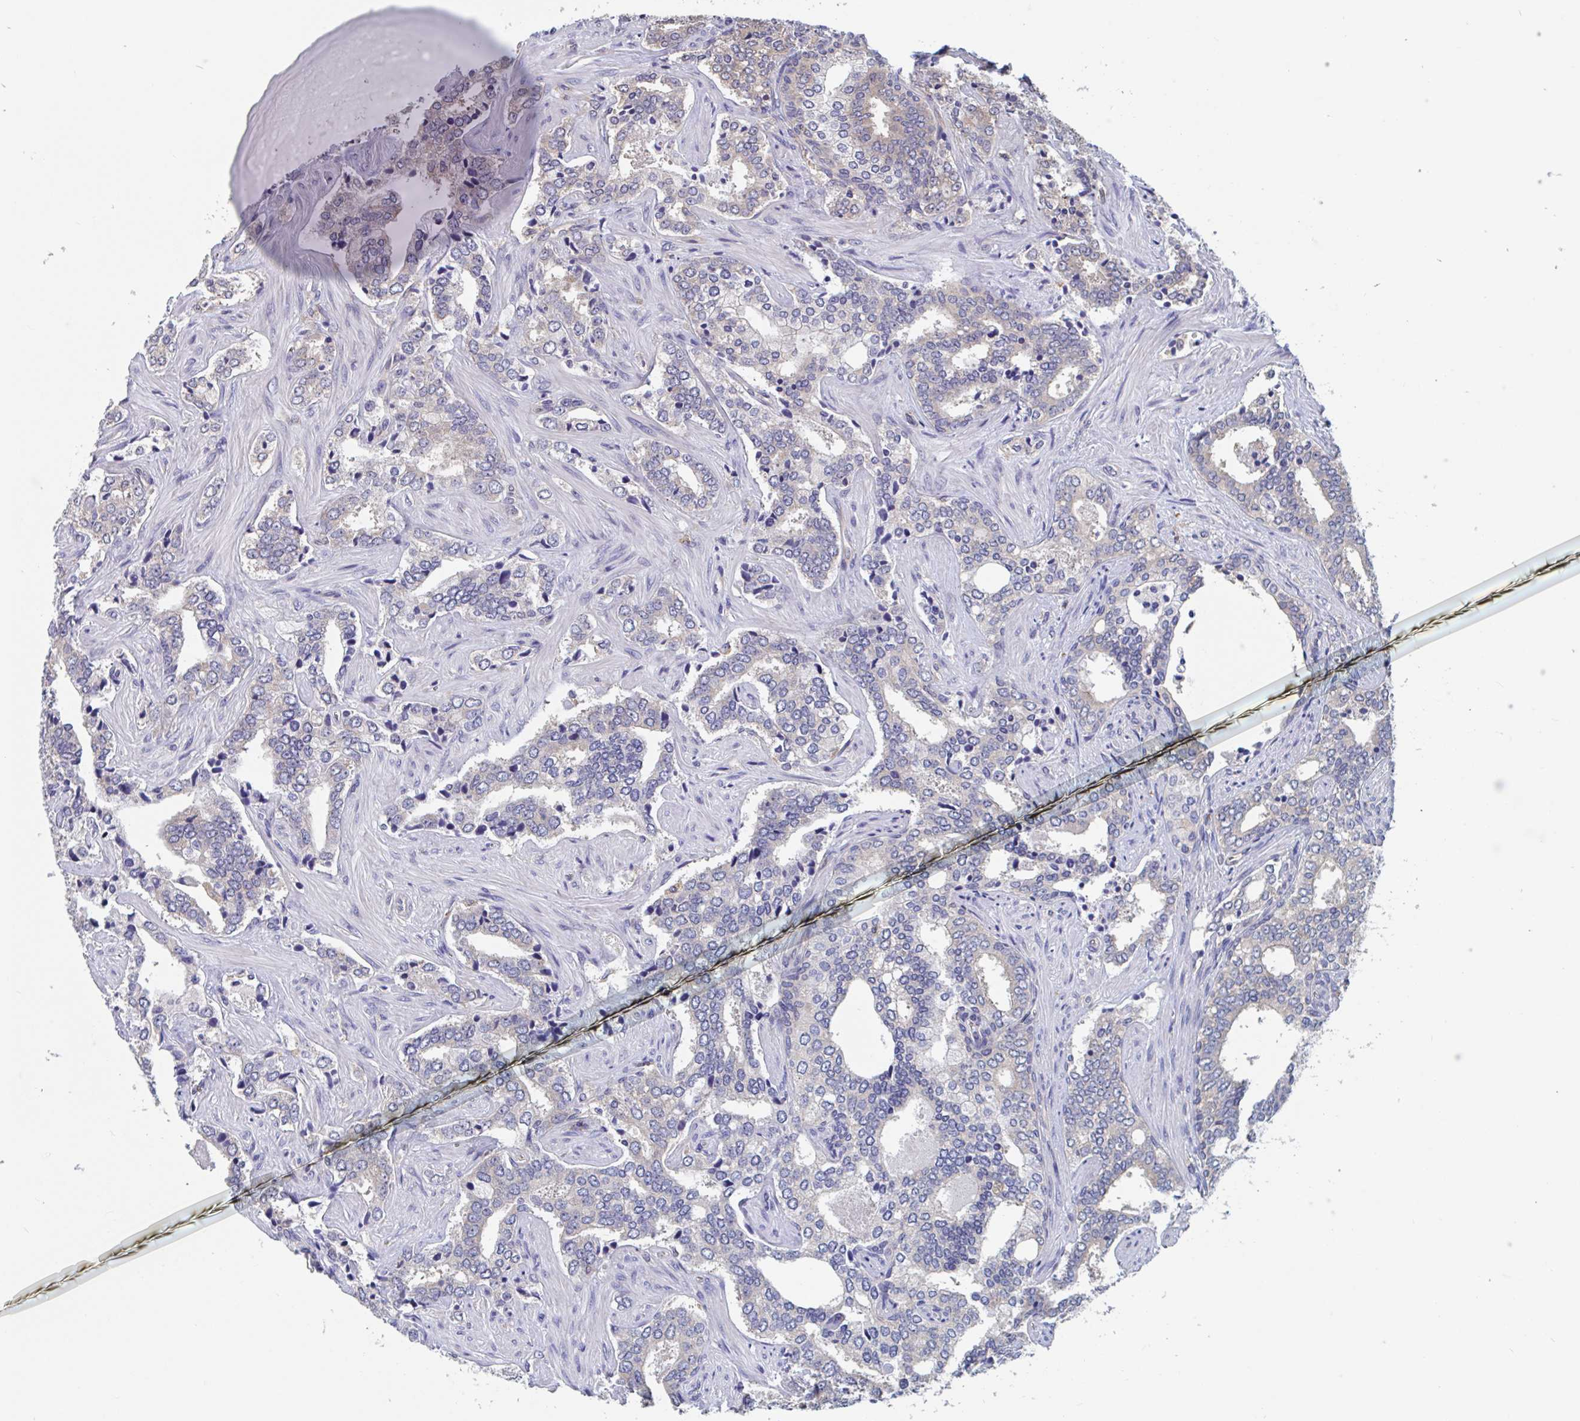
{"staining": {"intensity": "weak", "quantity": "<25%", "location": "cytoplasmic/membranous"}, "tissue": "prostate cancer", "cell_type": "Tumor cells", "image_type": "cancer", "snomed": [{"axis": "morphology", "description": "Adenocarcinoma, High grade"}, {"axis": "topography", "description": "Prostate"}], "caption": "Tumor cells are negative for brown protein staining in high-grade adenocarcinoma (prostate).", "gene": "SNX8", "patient": {"sex": "male", "age": 60}}